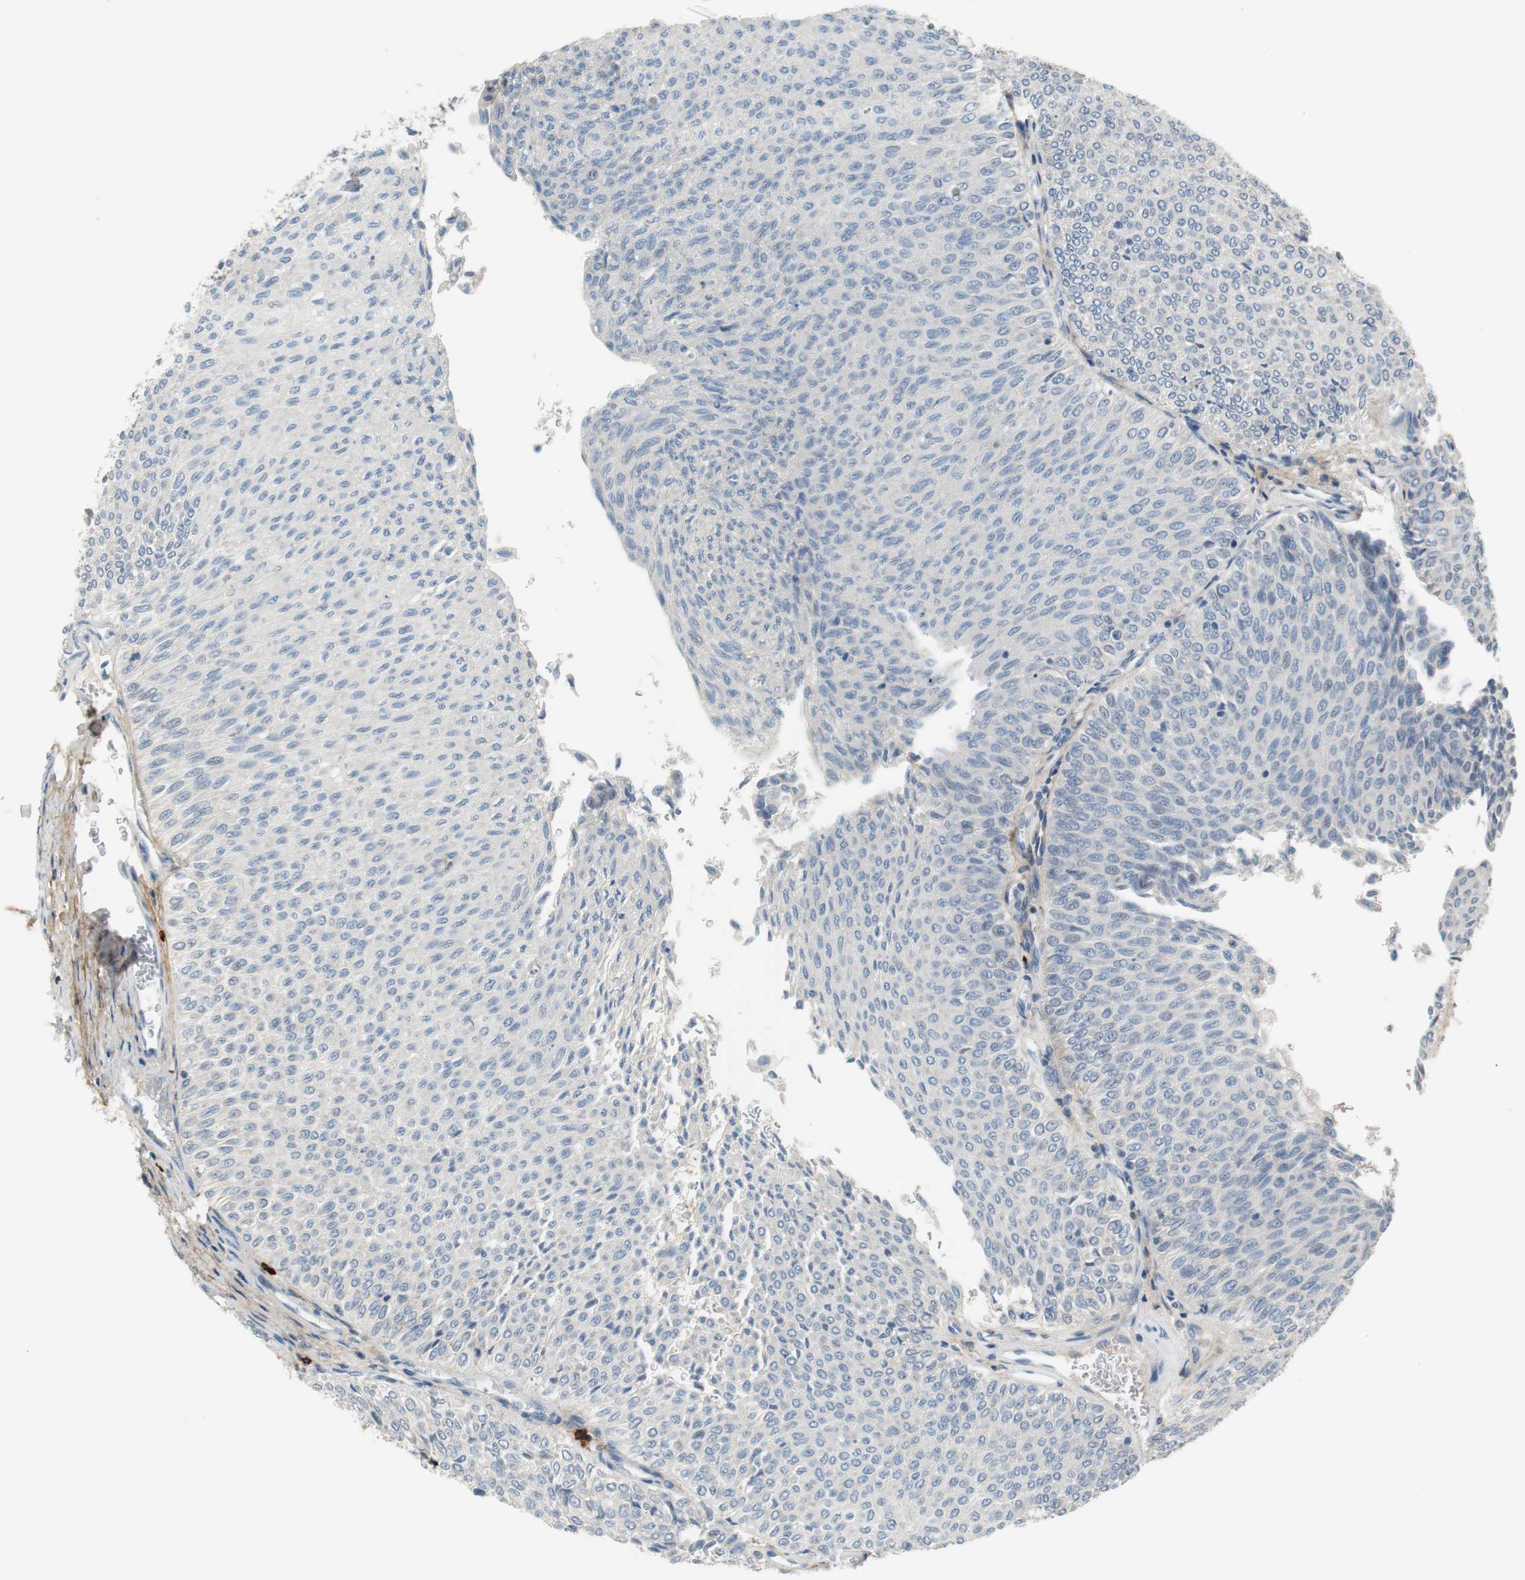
{"staining": {"intensity": "negative", "quantity": "none", "location": "none"}, "tissue": "urothelial cancer", "cell_type": "Tumor cells", "image_type": "cancer", "snomed": [{"axis": "morphology", "description": "Urothelial carcinoma, Low grade"}, {"axis": "topography", "description": "Urinary bladder"}], "caption": "The image demonstrates no significant positivity in tumor cells of urothelial cancer.", "gene": "COL12A1", "patient": {"sex": "male", "age": 78}}